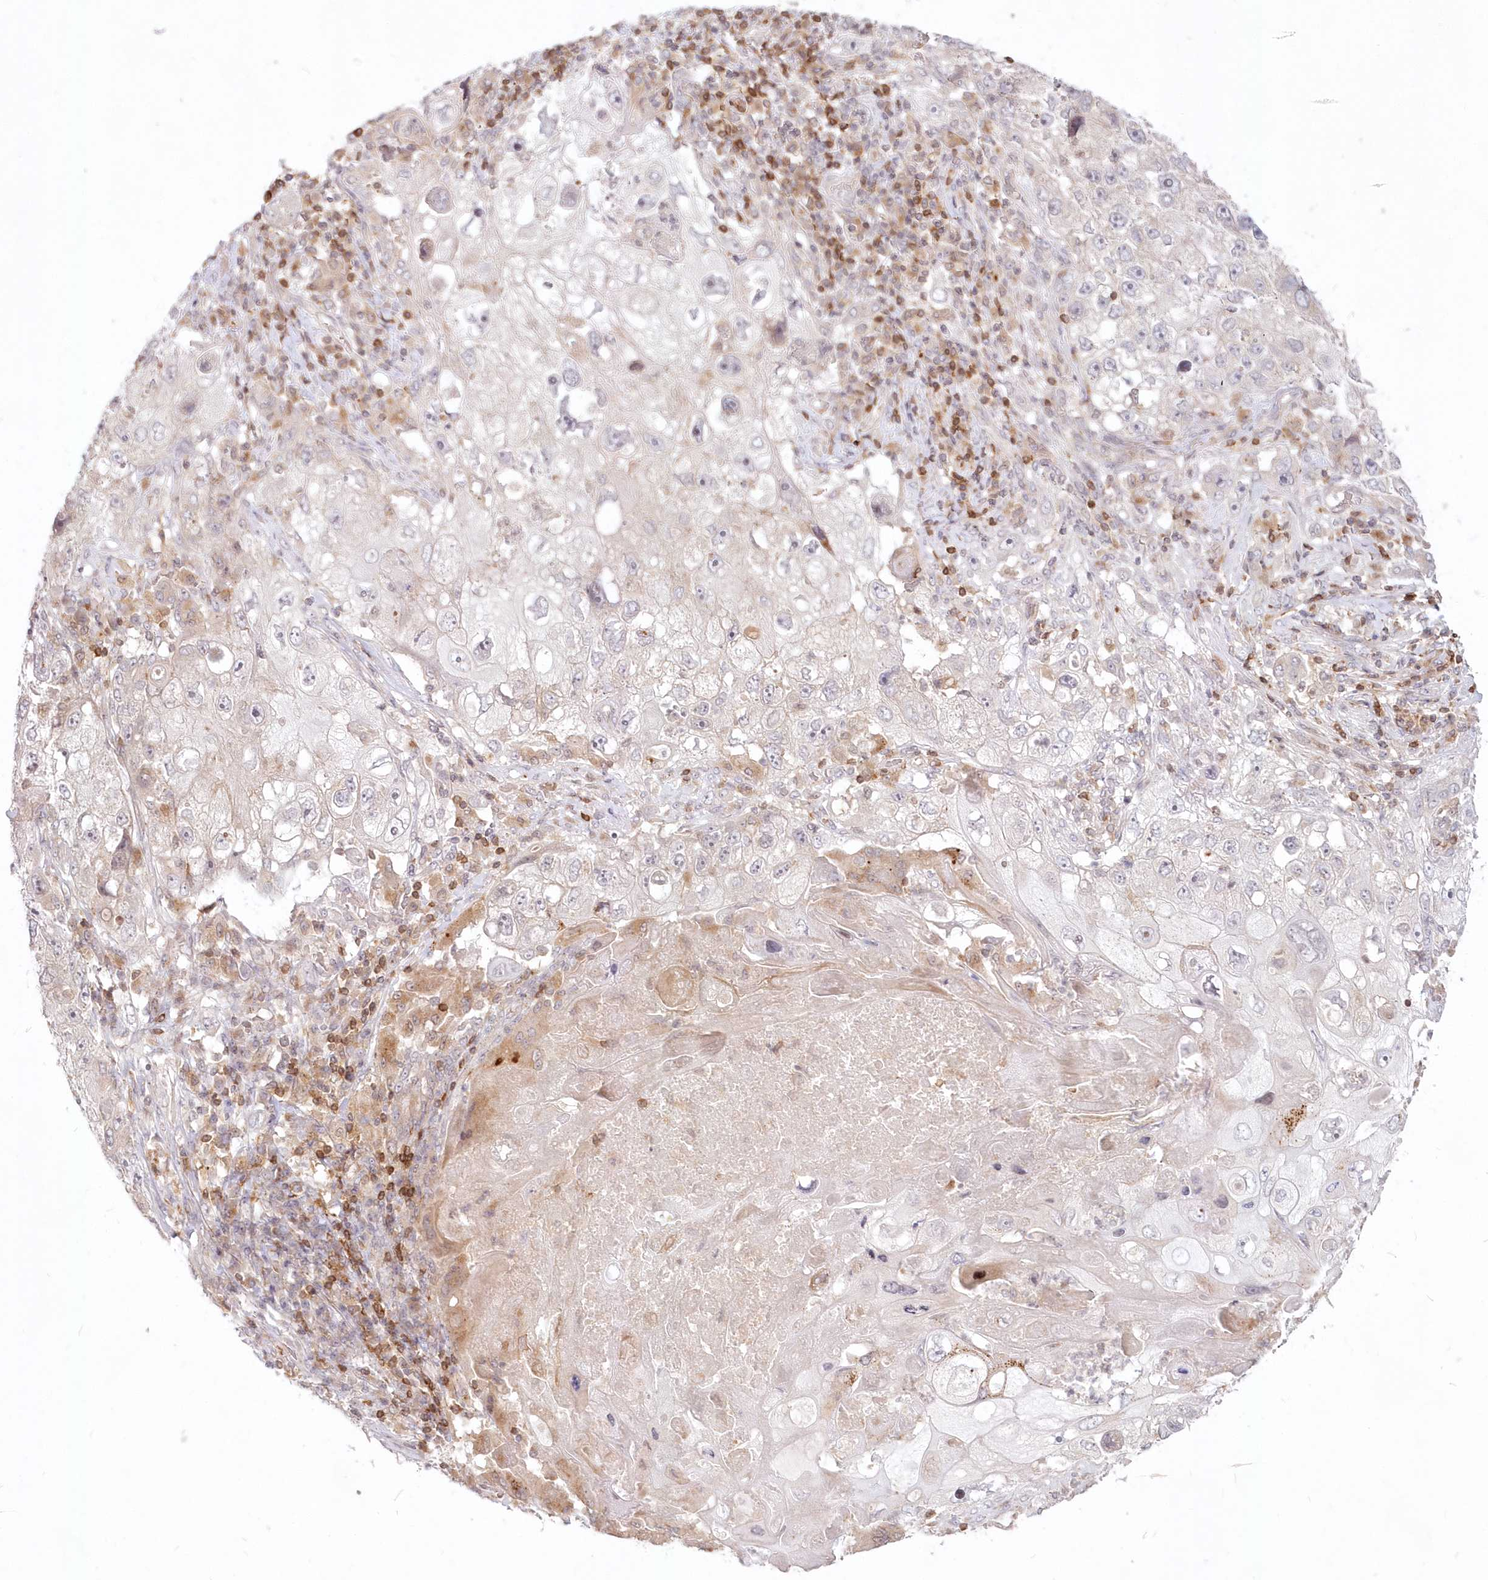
{"staining": {"intensity": "weak", "quantity": "<25%", "location": "cytoplasmic/membranous"}, "tissue": "lung cancer", "cell_type": "Tumor cells", "image_type": "cancer", "snomed": [{"axis": "morphology", "description": "Squamous cell carcinoma, NOS"}, {"axis": "topography", "description": "Lung"}], "caption": "The histopathology image shows no significant expression in tumor cells of squamous cell carcinoma (lung).", "gene": "MTMR3", "patient": {"sex": "male", "age": 61}}